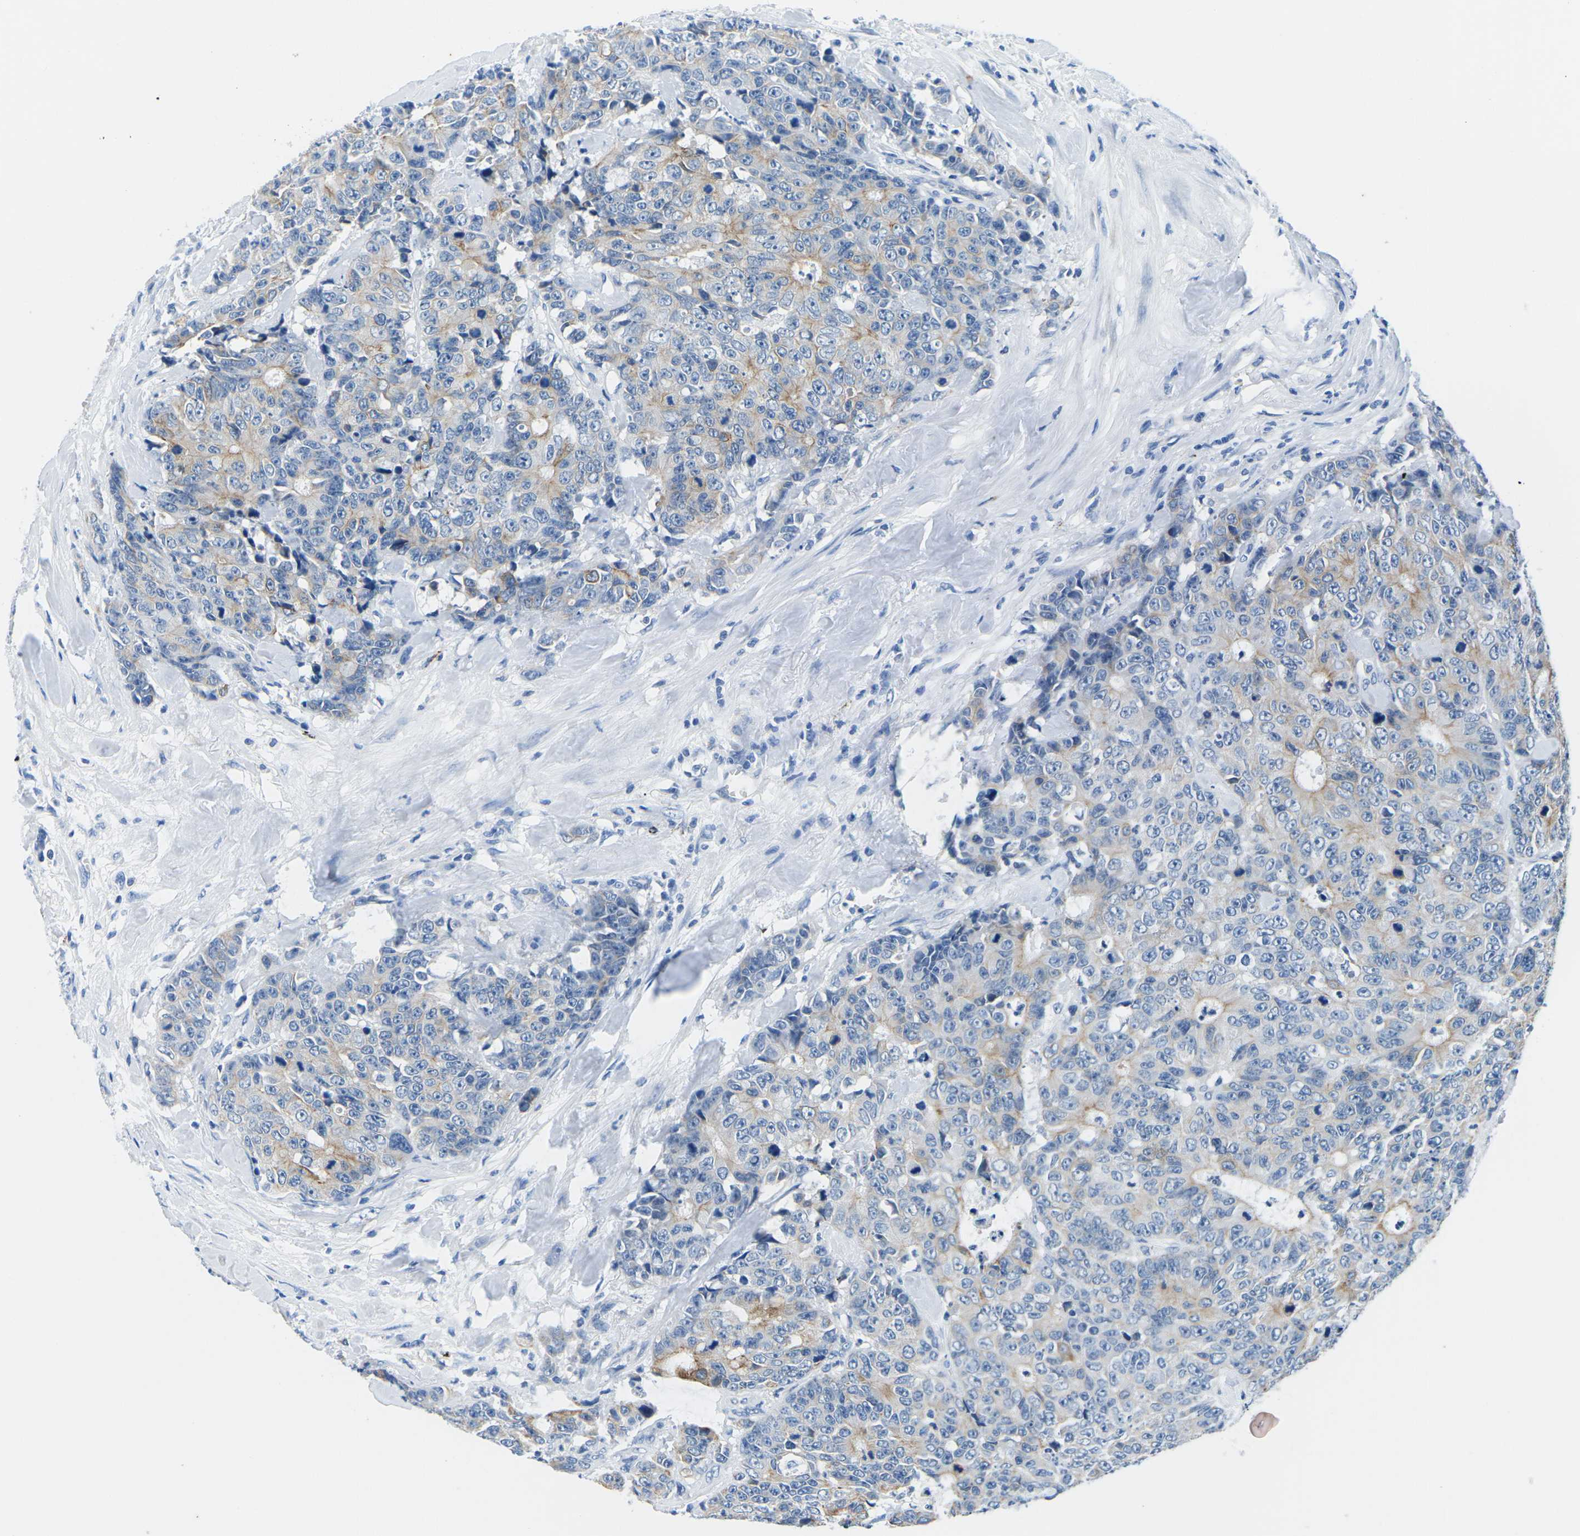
{"staining": {"intensity": "weak", "quantity": "25%-75%", "location": "cytoplasmic/membranous"}, "tissue": "colorectal cancer", "cell_type": "Tumor cells", "image_type": "cancer", "snomed": [{"axis": "morphology", "description": "Adenocarcinoma, NOS"}, {"axis": "topography", "description": "Colon"}], "caption": "There is low levels of weak cytoplasmic/membranous positivity in tumor cells of adenocarcinoma (colorectal), as demonstrated by immunohistochemical staining (brown color).", "gene": "TM6SF1", "patient": {"sex": "female", "age": 86}}